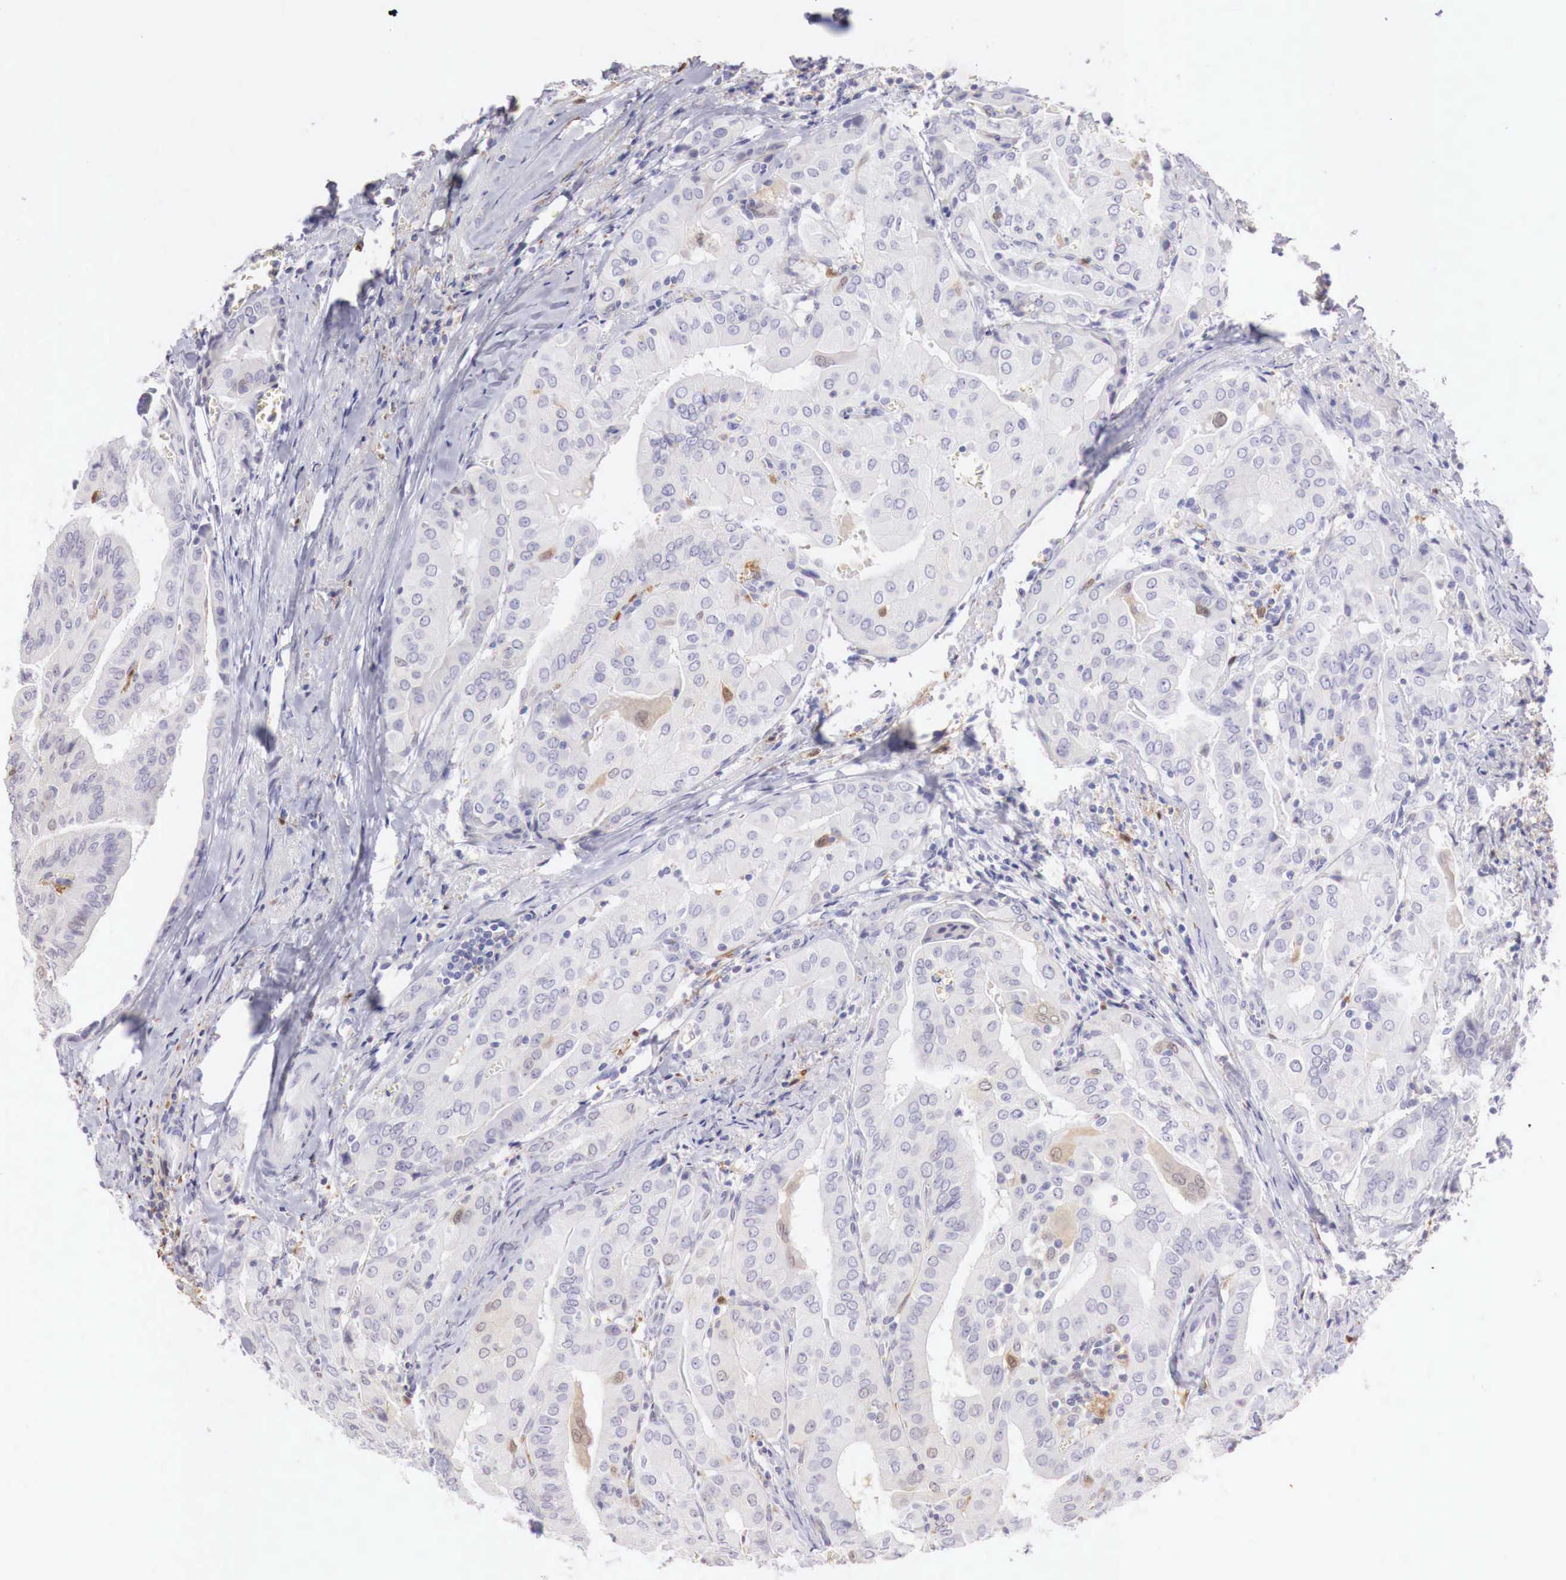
{"staining": {"intensity": "negative", "quantity": "none", "location": "none"}, "tissue": "thyroid cancer", "cell_type": "Tumor cells", "image_type": "cancer", "snomed": [{"axis": "morphology", "description": "Papillary adenocarcinoma, NOS"}, {"axis": "topography", "description": "Thyroid gland"}], "caption": "A photomicrograph of human thyroid cancer (papillary adenocarcinoma) is negative for staining in tumor cells. Brightfield microscopy of immunohistochemistry (IHC) stained with DAB (3,3'-diaminobenzidine) (brown) and hematoxylin (blue), captured at high magnification.", "gene": "RENBP", "patient": {"sex": "female", "age": 71}}